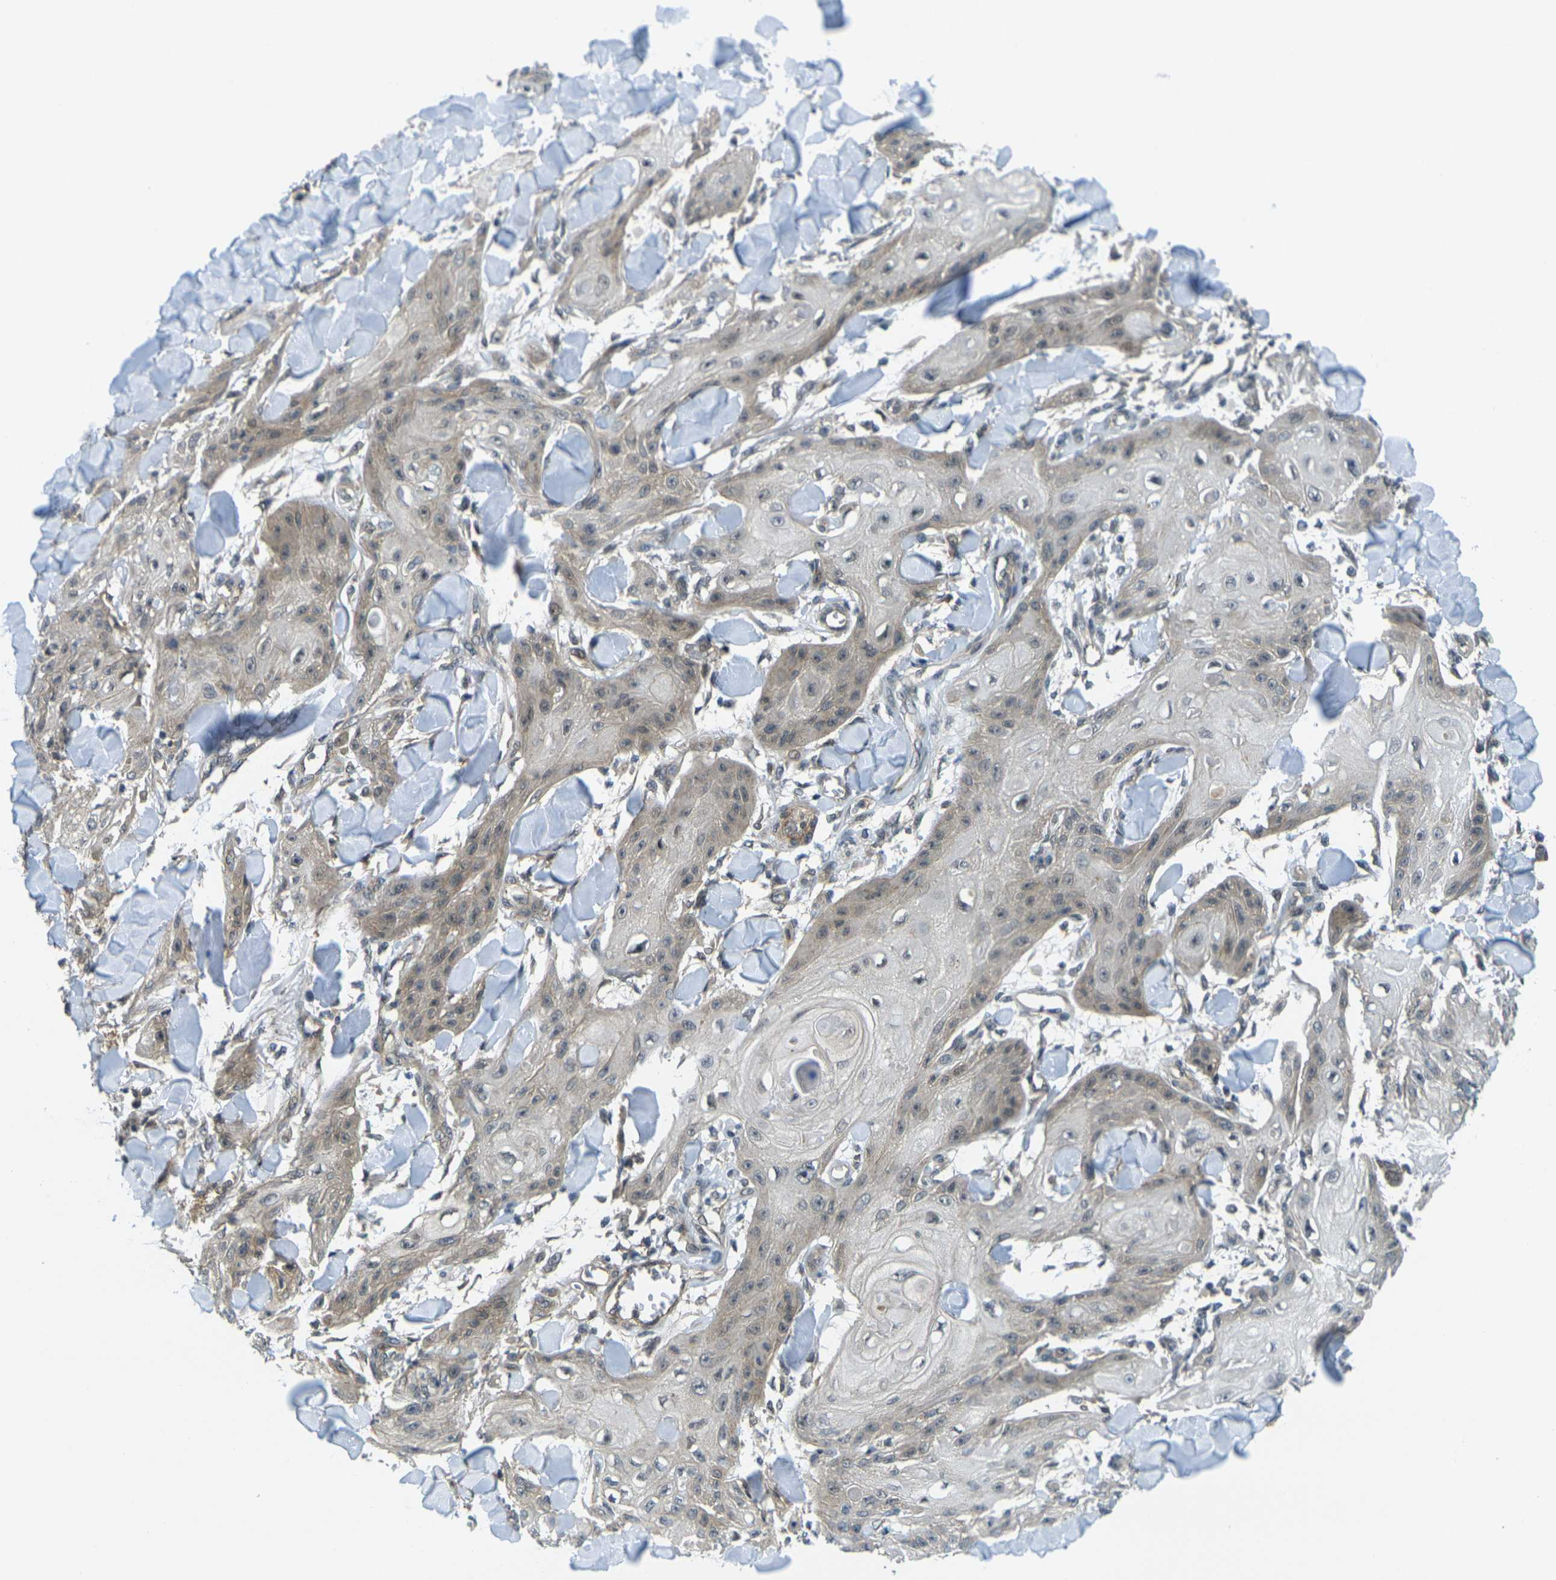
{"staining": {"intensity": "weak", "quantity": "<25%", "location": "cytoplasmic/membranous"}, "tissue": "skin cancer", "cell_type": "Tumor cells", "image_type": "cancer", "snomed": [{"axis": "morphology", "description": "Squamous cell carcinoma, NOS"}, {"axis": "topography", "description": "Skin"}], "caption": "Immunohistochemistry micrograph of neoplastic tissue: squamous cell carcinoma (skin) stained with DAB exhibits no significant protein expression in tumor cells.", "gene": "KCTD10", "patient": {"sex": "male", "age": 74}}